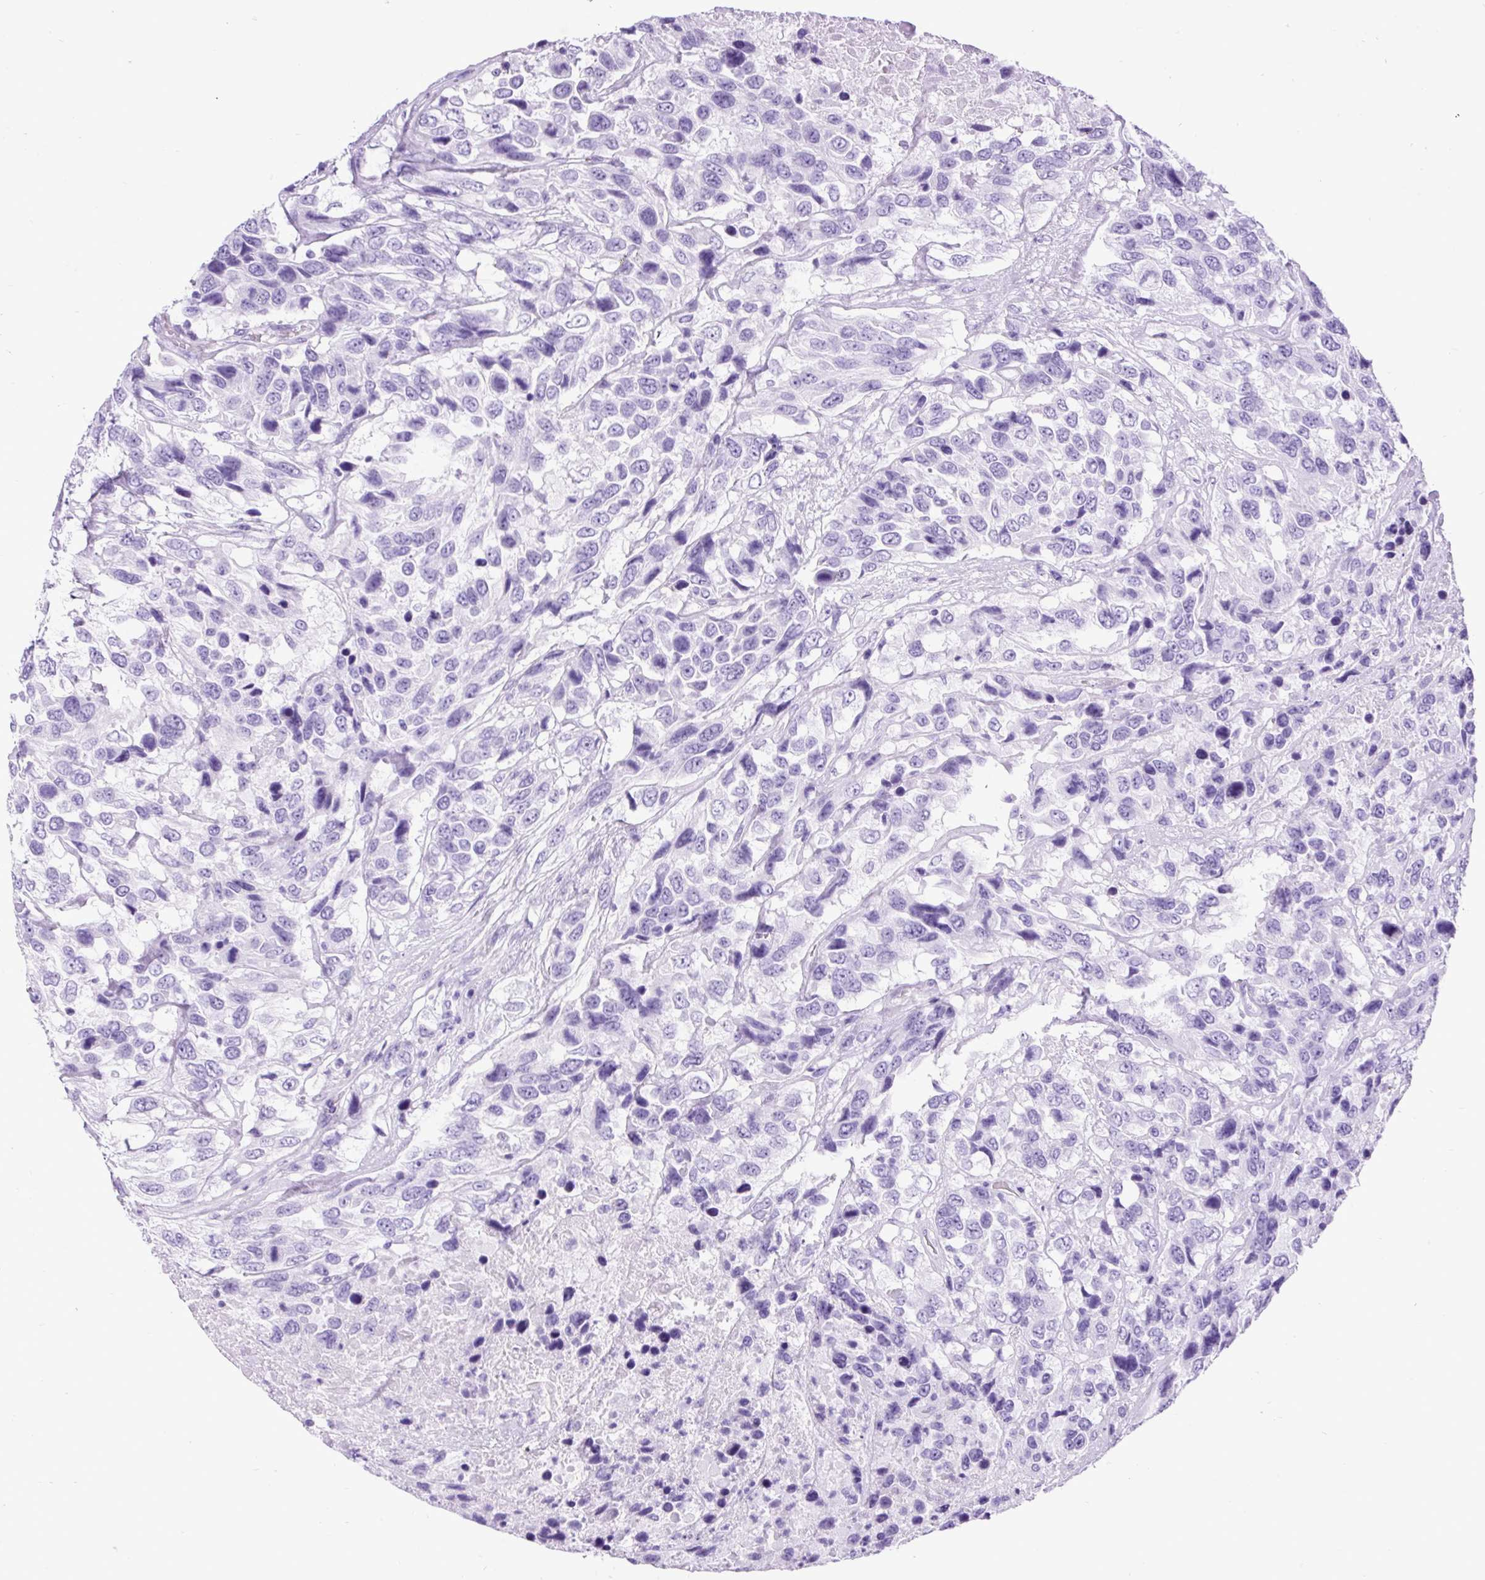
{"staining": {"intensity": "negative", "quantity": "none", "location": "none"}, "tissue": "urothelial cancer", "cell_type": "Tumor cells", "image_type": "cancer", "snomed": [{"axis": "morphology", "description": "Urothelial carcinoma, High grade"}, {"axis": "topography", "description": "Urinary bladder"}], "caption": "An IHC micrograph of urothelial cancer is shown. There is no staining in tumor cells of urothelial cancer.", "gene": "CEL", "patient": {"sex": "female", "age": 70}}